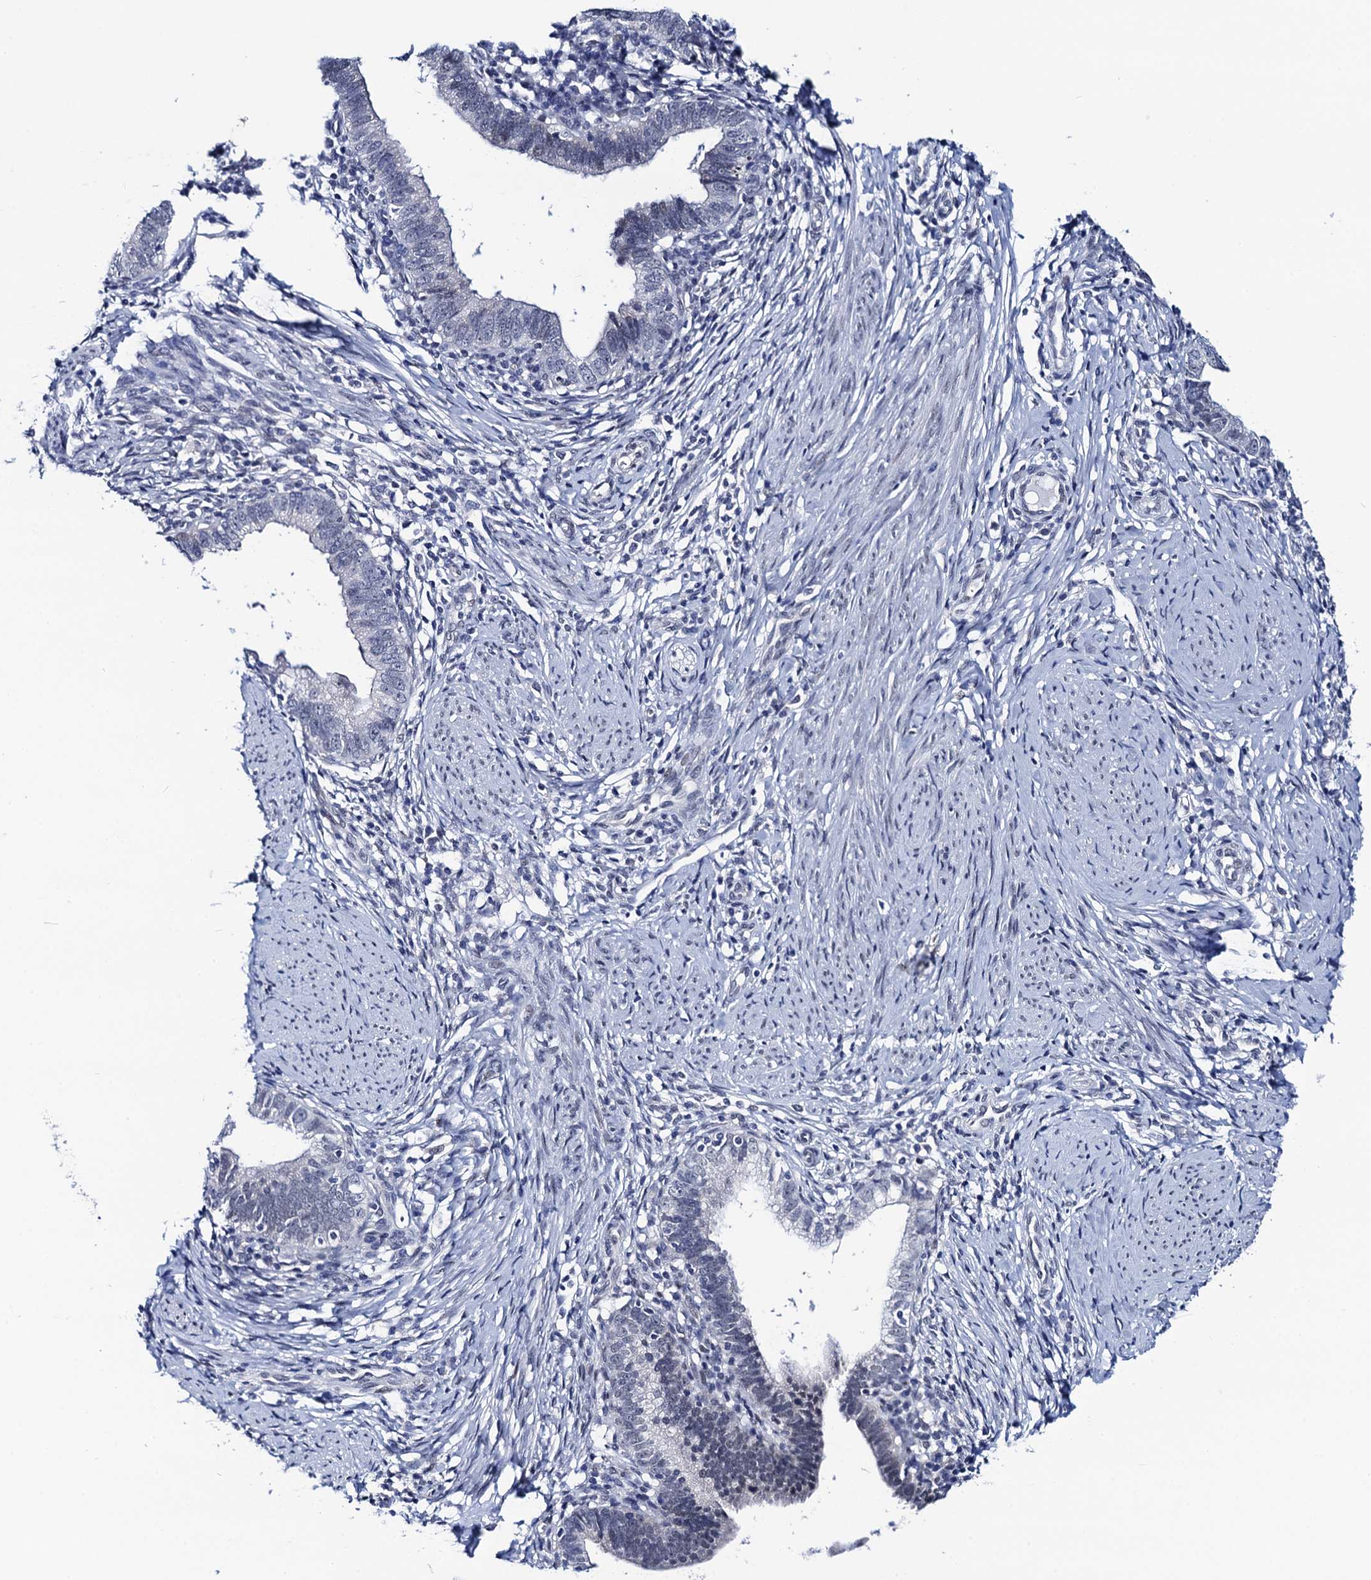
{"staining": {"intensity": "negative", "quantity": "none", "location": "none"}, "tissue": "cervical cancer", "cell_type": "Tumor cells", "image_type": "cancer", "snomed": [{"axis": "morphology", "description": "Adenocarcinoma, NOS"}, {"axis": "topography", "description": "Cervix"}], "caption": "The photomicrograph shows no staining of tumor cells in cervical adenocarcinoma.", "gene": "C16orf87", "patient": {"sex": "female", "age": 36}}